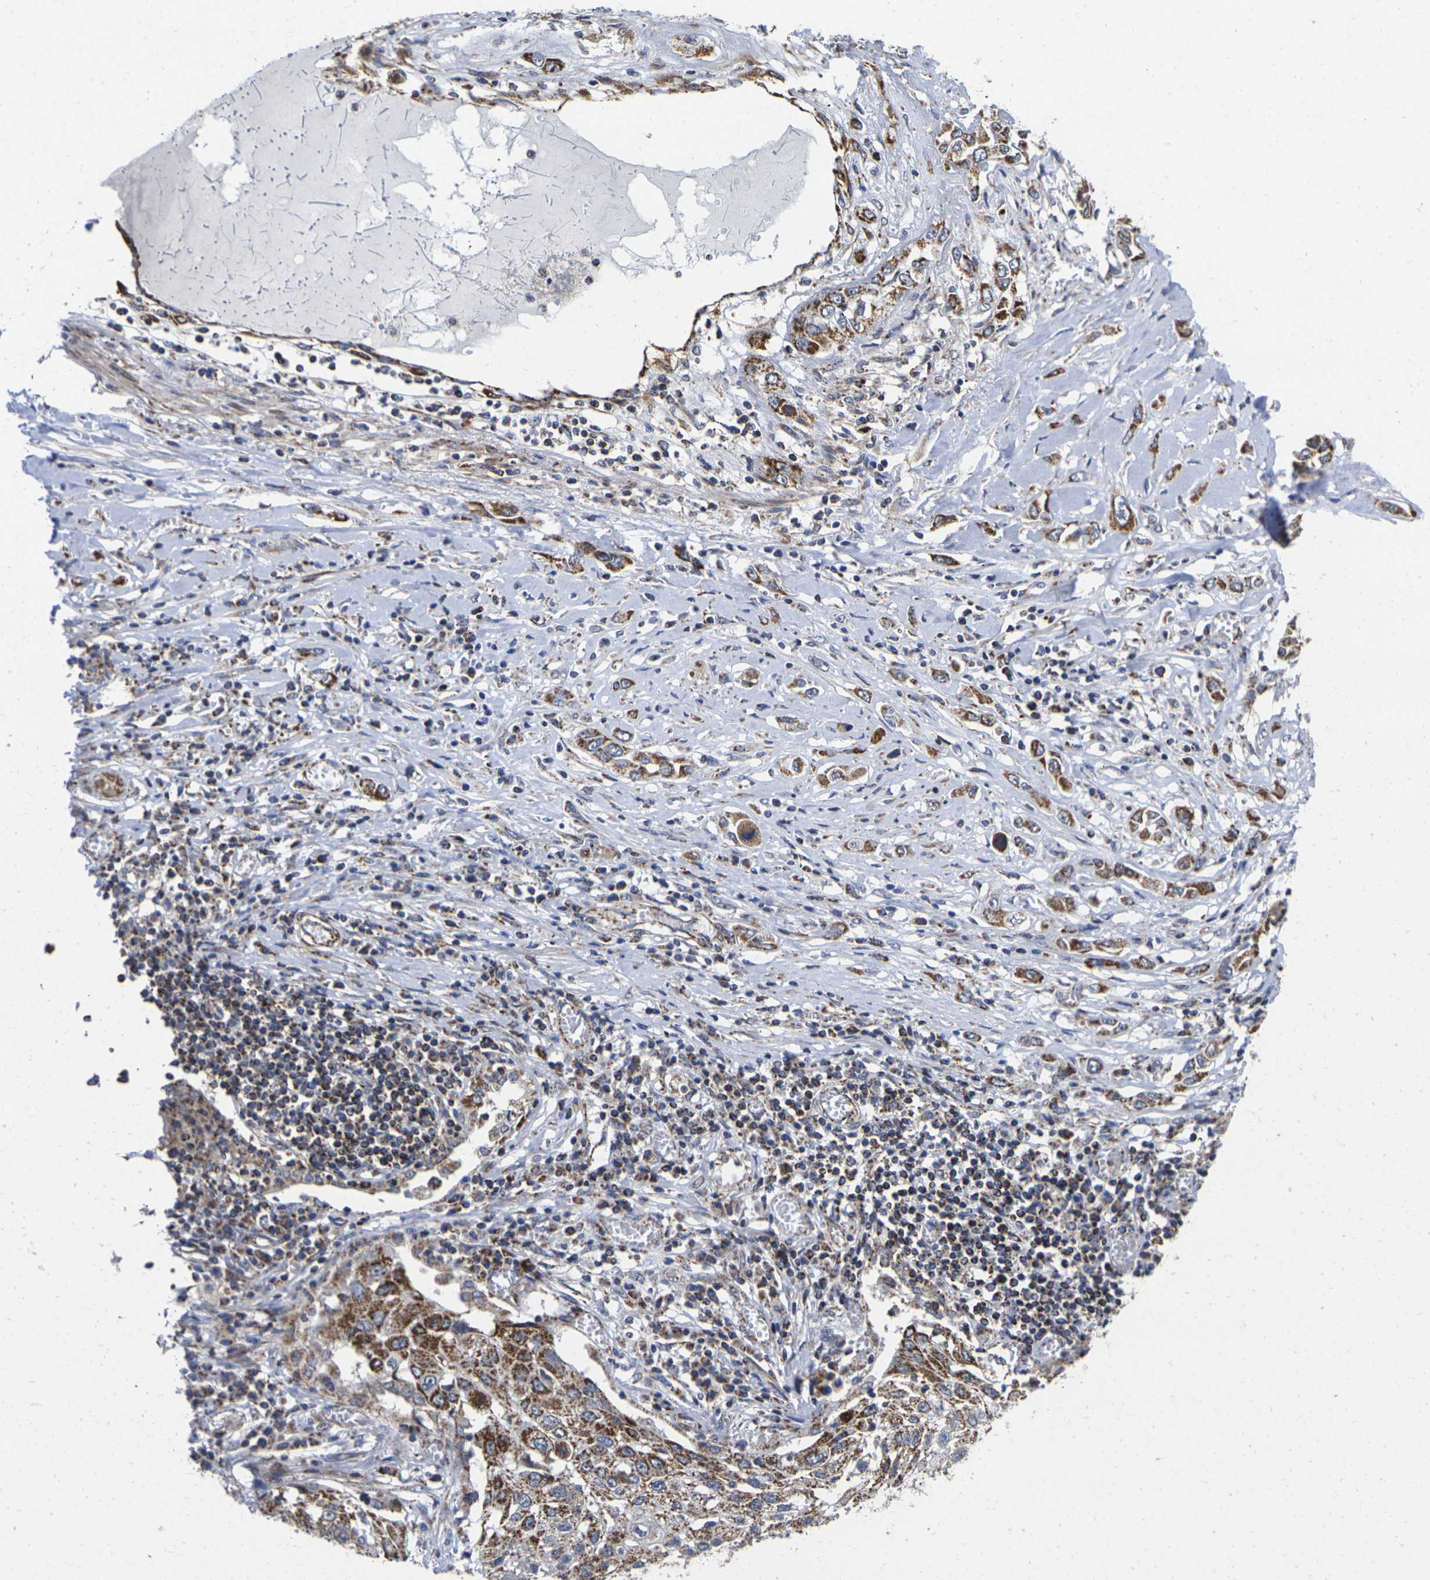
{"staining": {"intensity": "strong", "quantity": ">75%", "location": "cytoplasmic/membranous"}, "tissue": "lung cancer", "cell_type": "Tumor cells", "image_type": "cancer", "snomed": [{"axis": "morphology", "description": "Squamous cell carcinoma, NOS"}, {"axis": "topography", "description": "Lung"}], "caption": "This is a histology image of IHC staining of lung squamous cell carcinoma, which shows strong expression in the cytoplasmic/membranous of tumor cells.", "gene": "P2RY11", "patient": {"sex": "male", "age": 71}}